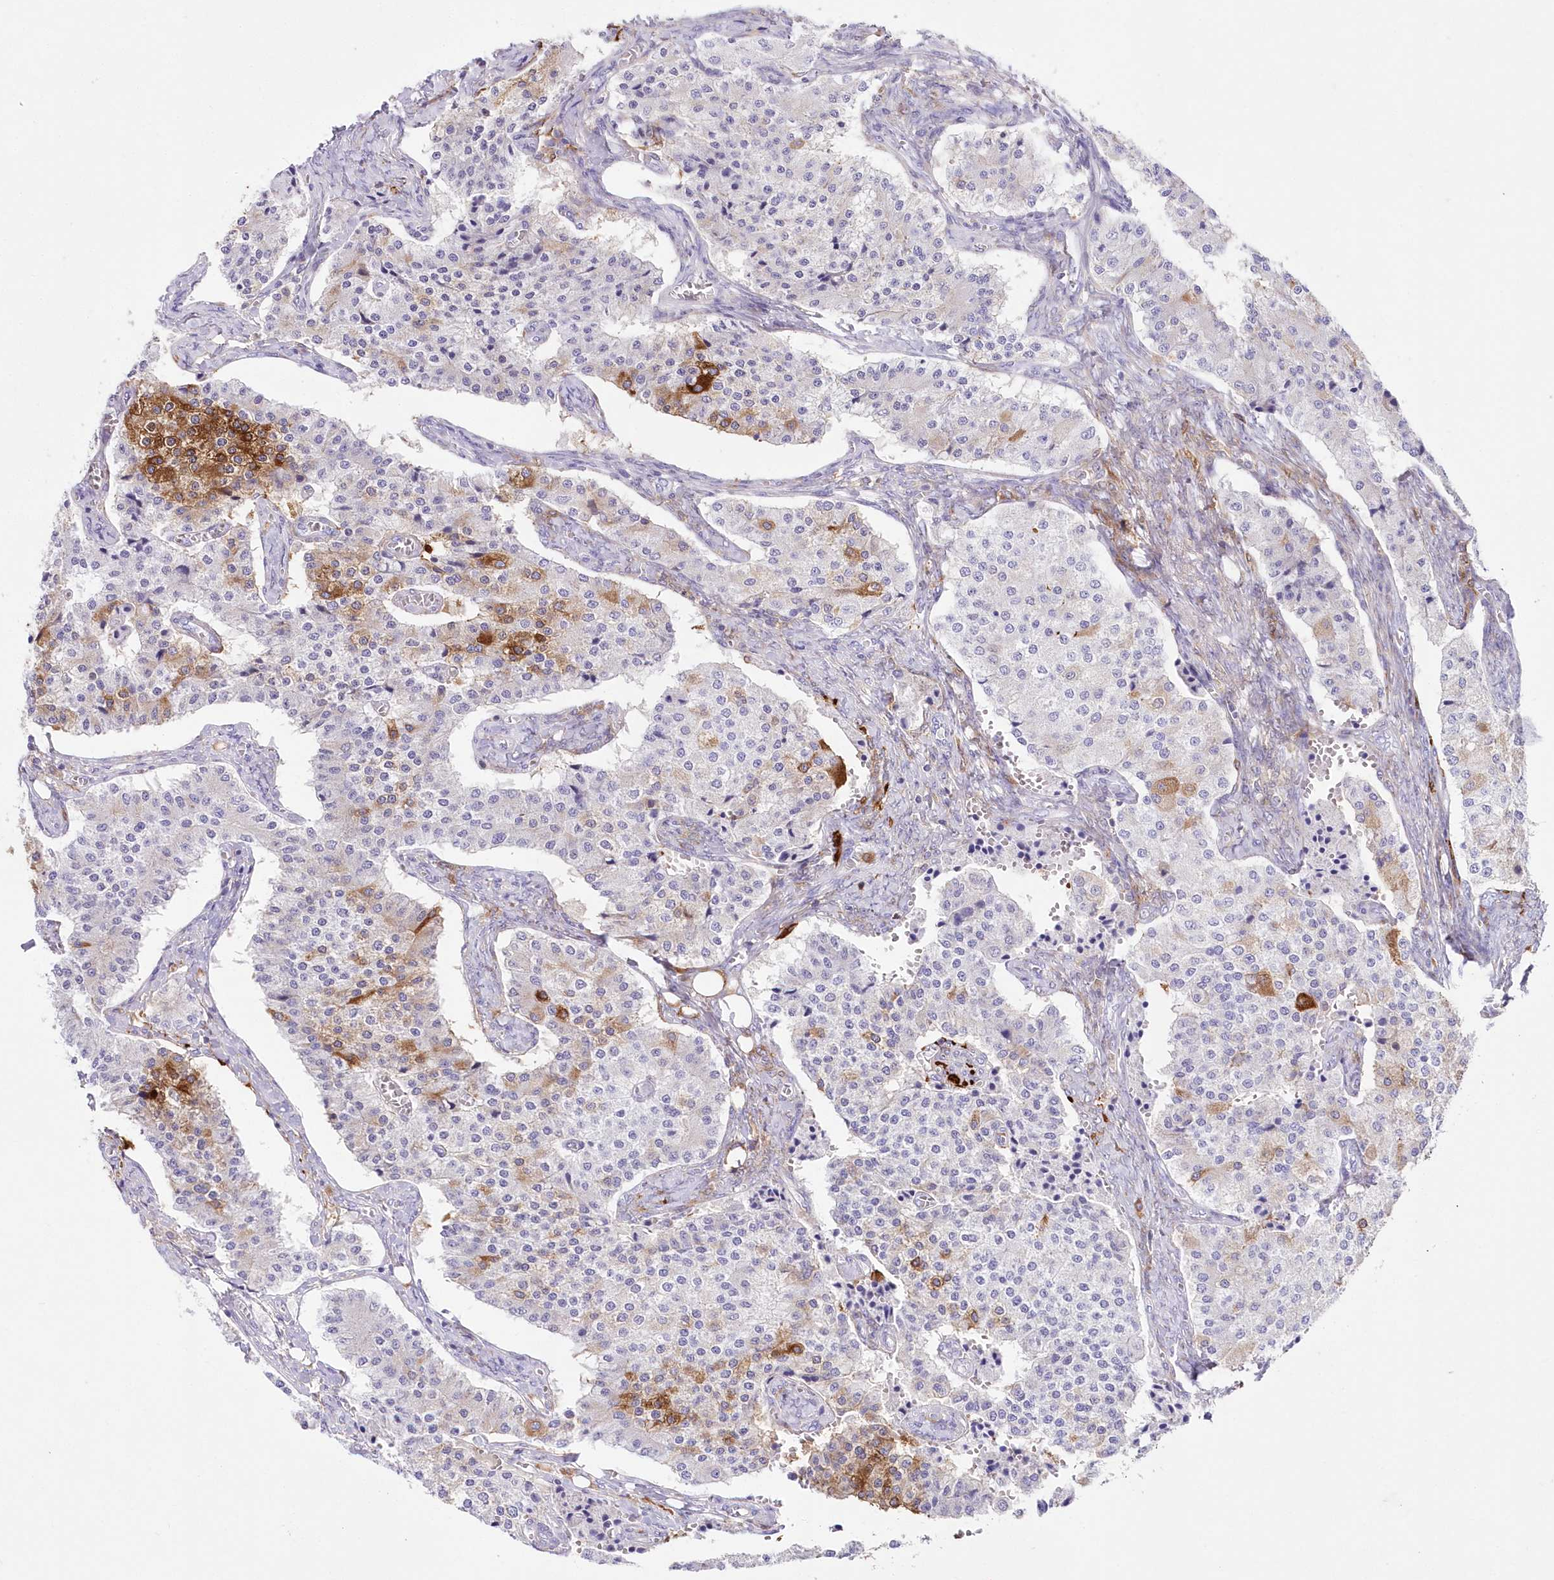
{"staining": {"intensity": "moderate", "quantity": "<25%", "location": "cytoplasmic/membranous"}, "tissue": "carcinoid", "cell_type": "Tumor cells", "image_type": "cancer", "snomed": [{"axis": "morphology", "description": "Carcinoid, malignant, NOS"}, {"axis": "topography", "description": "Colon"}], "caption": "The micrograph displays staining of malignant carcinoid, revealing moderate cytoplasmic/membranous protein staining (brown color) within tumor cells.", "gene": "DNAJC19", "patient": {"sex": "female", "age": 52}}